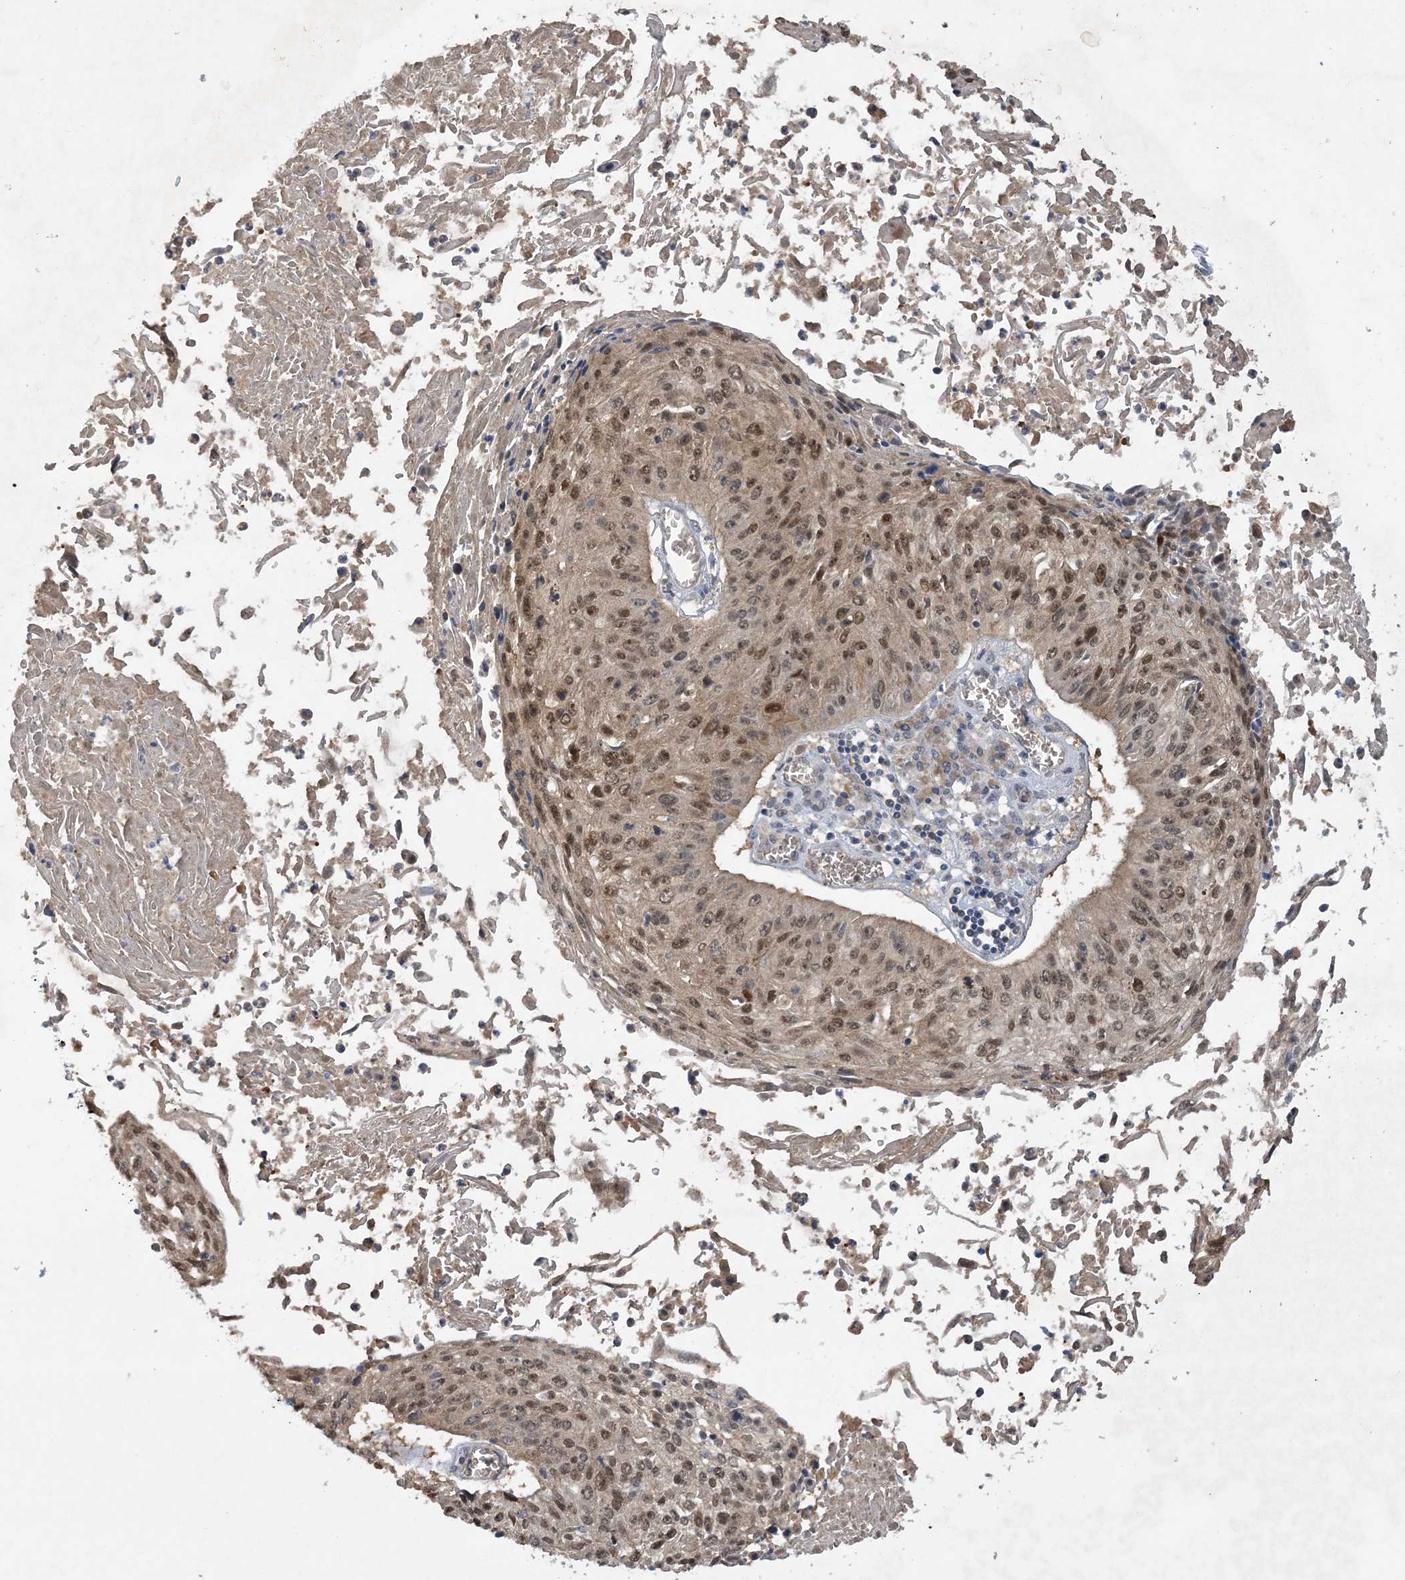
{"staining": {"intensity": "moderate", "quantity": ">75%", "location": "nuclear"}, "tissue": "cervical cancer", "cell_type": "Tumor cells", "image_type": "cancer", "snomed": [{"axis": "morphology", "description": "Squamous cell carcinoma, NOS"}, {"axis": "topography", "description": "Cervix"}], "caption": "Immunohistochemistry (IHC) photomicrograph of cervical cancer stained for a protein (brown), which reveals medium levels of moderate nuclear expression in approximately >75% of tumor cells.", "gene": "UBE2E1", "patient": {"sex": "female", "age": 51}}